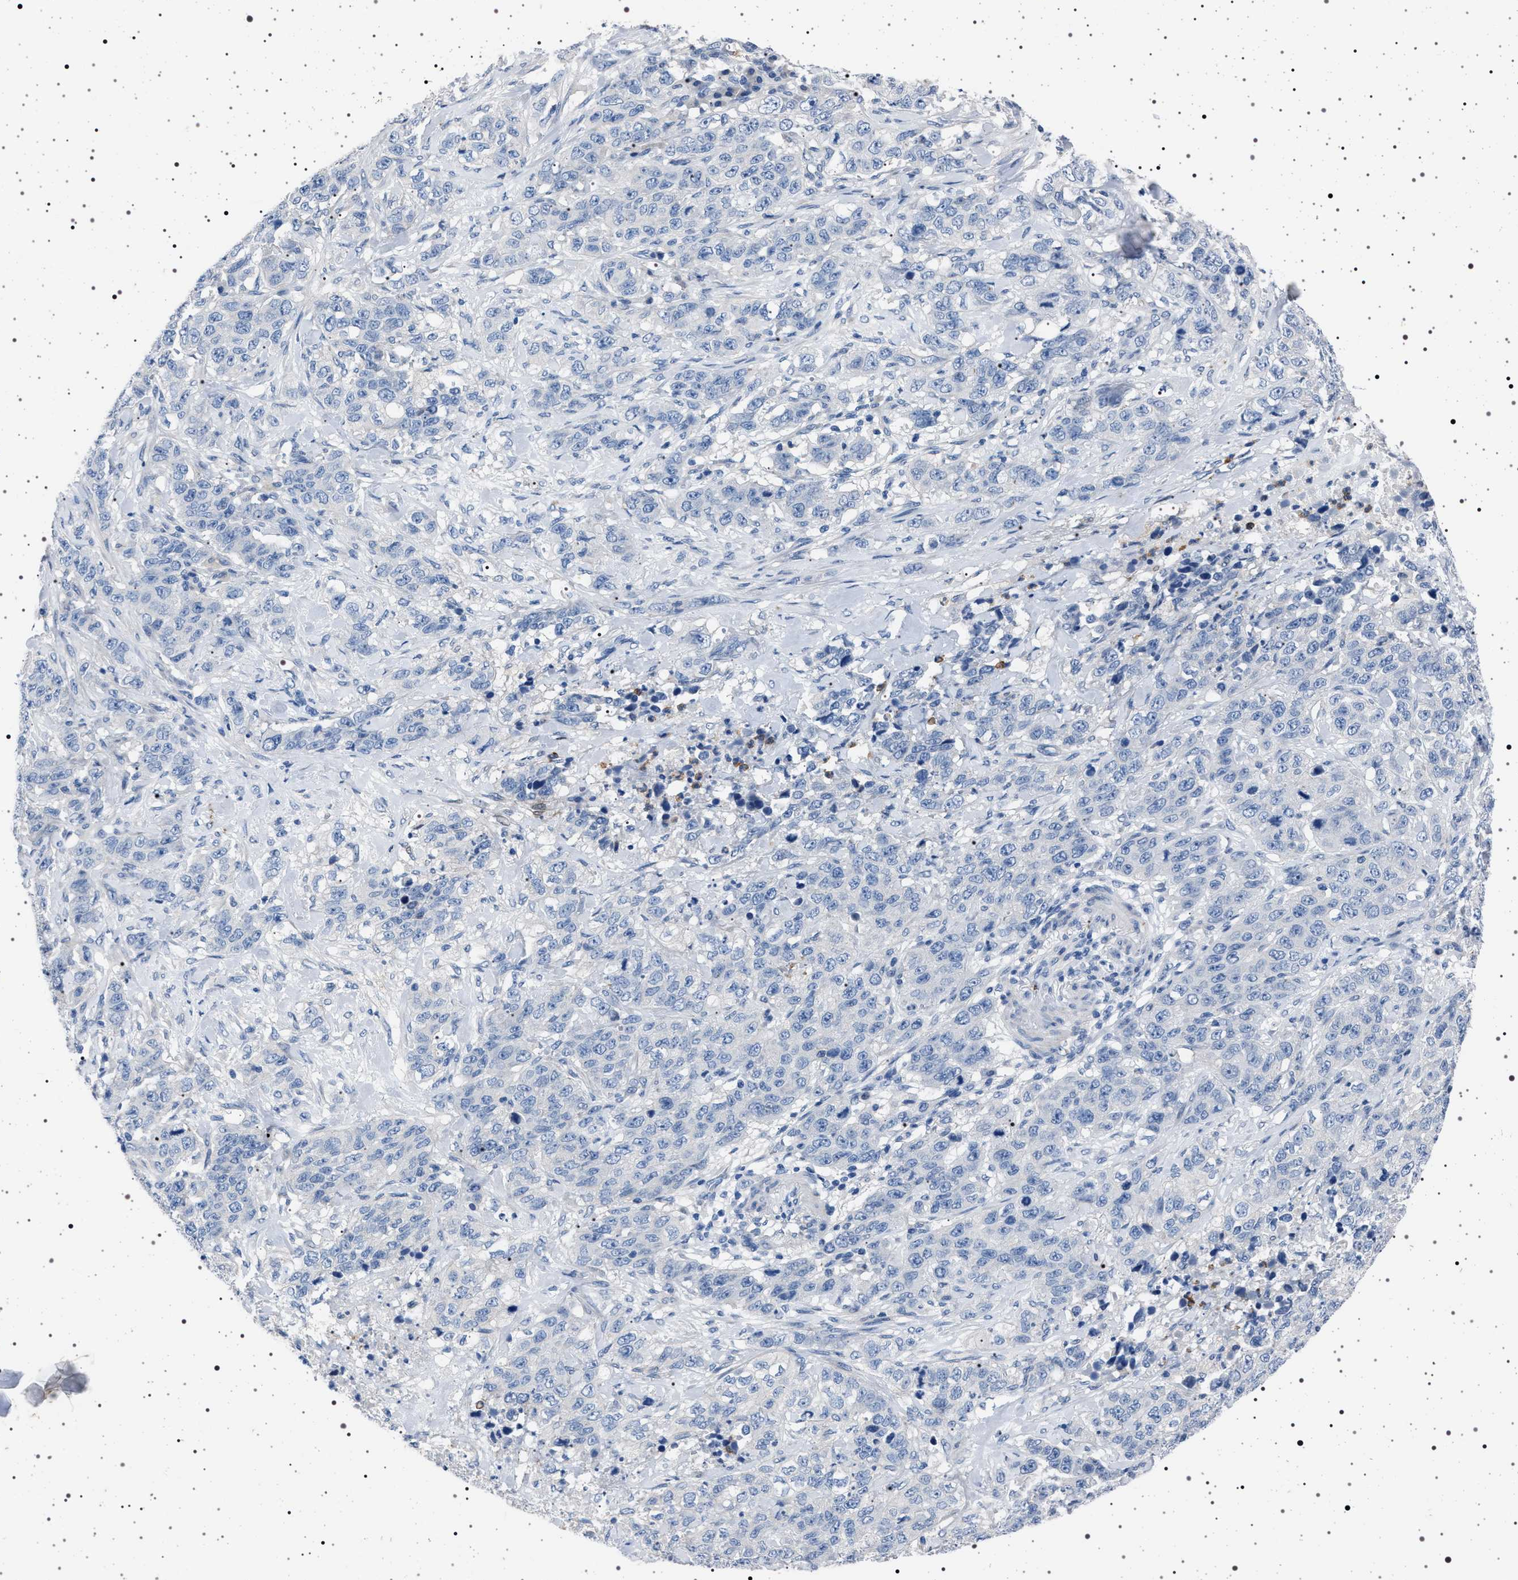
{"staining": {"intensity": "negative", "quantity": "none", "location": "none"}, "tissue": "stomach cancer", "cell_type": "Tumor cells", "image_type": "cancer", "snomed": [{"axis": "morphology", "description": "Adenocarcinoma, NOS"}, {"axis": "topography", "description": "Stomach"}], "caption": "High power microscopy histopathology image of an immunohistochemistry (IHC) image of adenocarcinoma (stomach), revealing no significant staining in tumor cells.", "gene": "NAT9", "patient": {"sex": "male", "age": 48}}